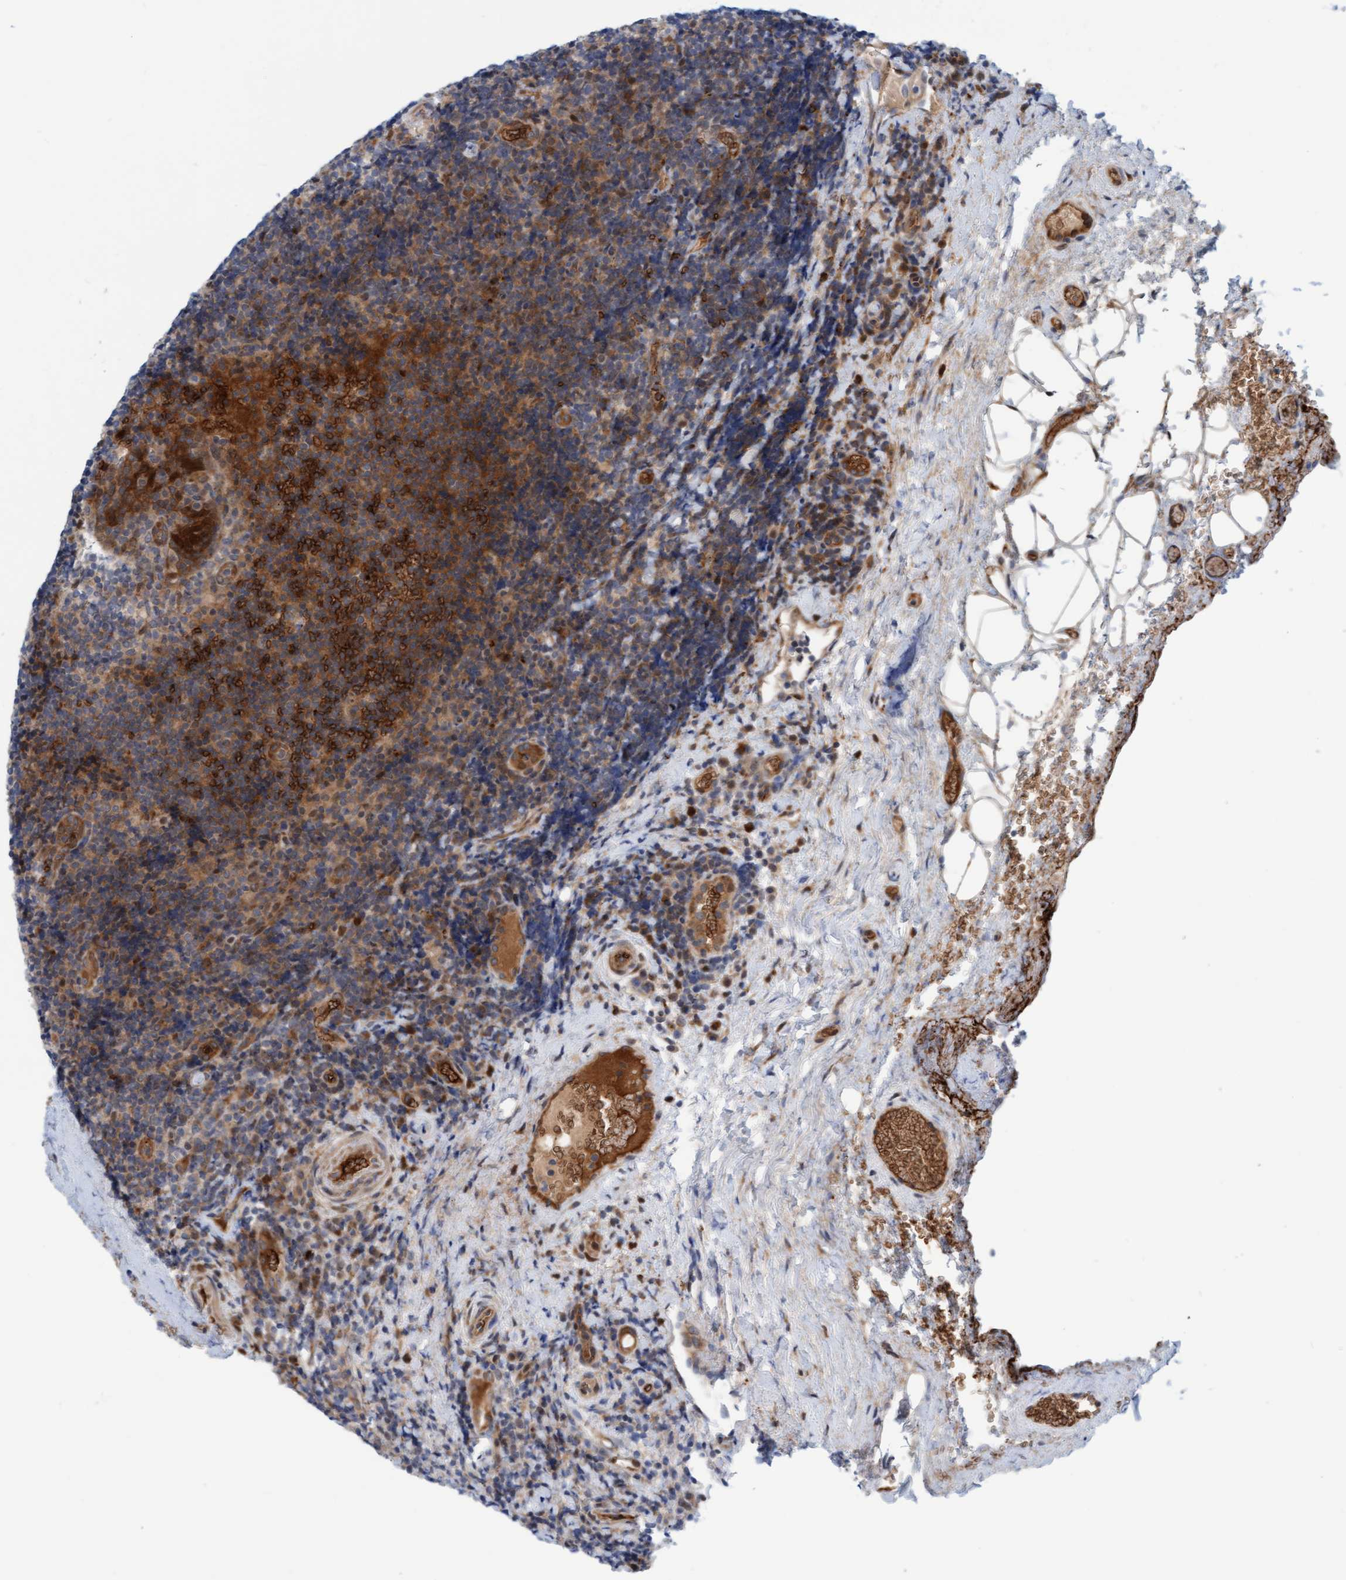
{"staining": {"intensity": "strong", "quantity": "25%-75%", "location": "cytoplasmic/membranous"}, "tissue": "lymphoma", "cell_type": "Tumor cells", "image_type": "cancer", "snomed": [{"axis": "morphology", "description": "Malignant lymphoma, non-Hodgkin's type, High grade"}, {"axis": "topography", "description": "Tonsil"}], "caption": "Malignant lymphoma, non-Hodgkin's type (high-grade) was stained to show a protein in brown. There is high levels of strong cytoplasmic/membranous positivity in about 25%-75% of tumor cells.", "gene": "EIF4EBP1", "patient": {"sex": "female", "age": 36}}